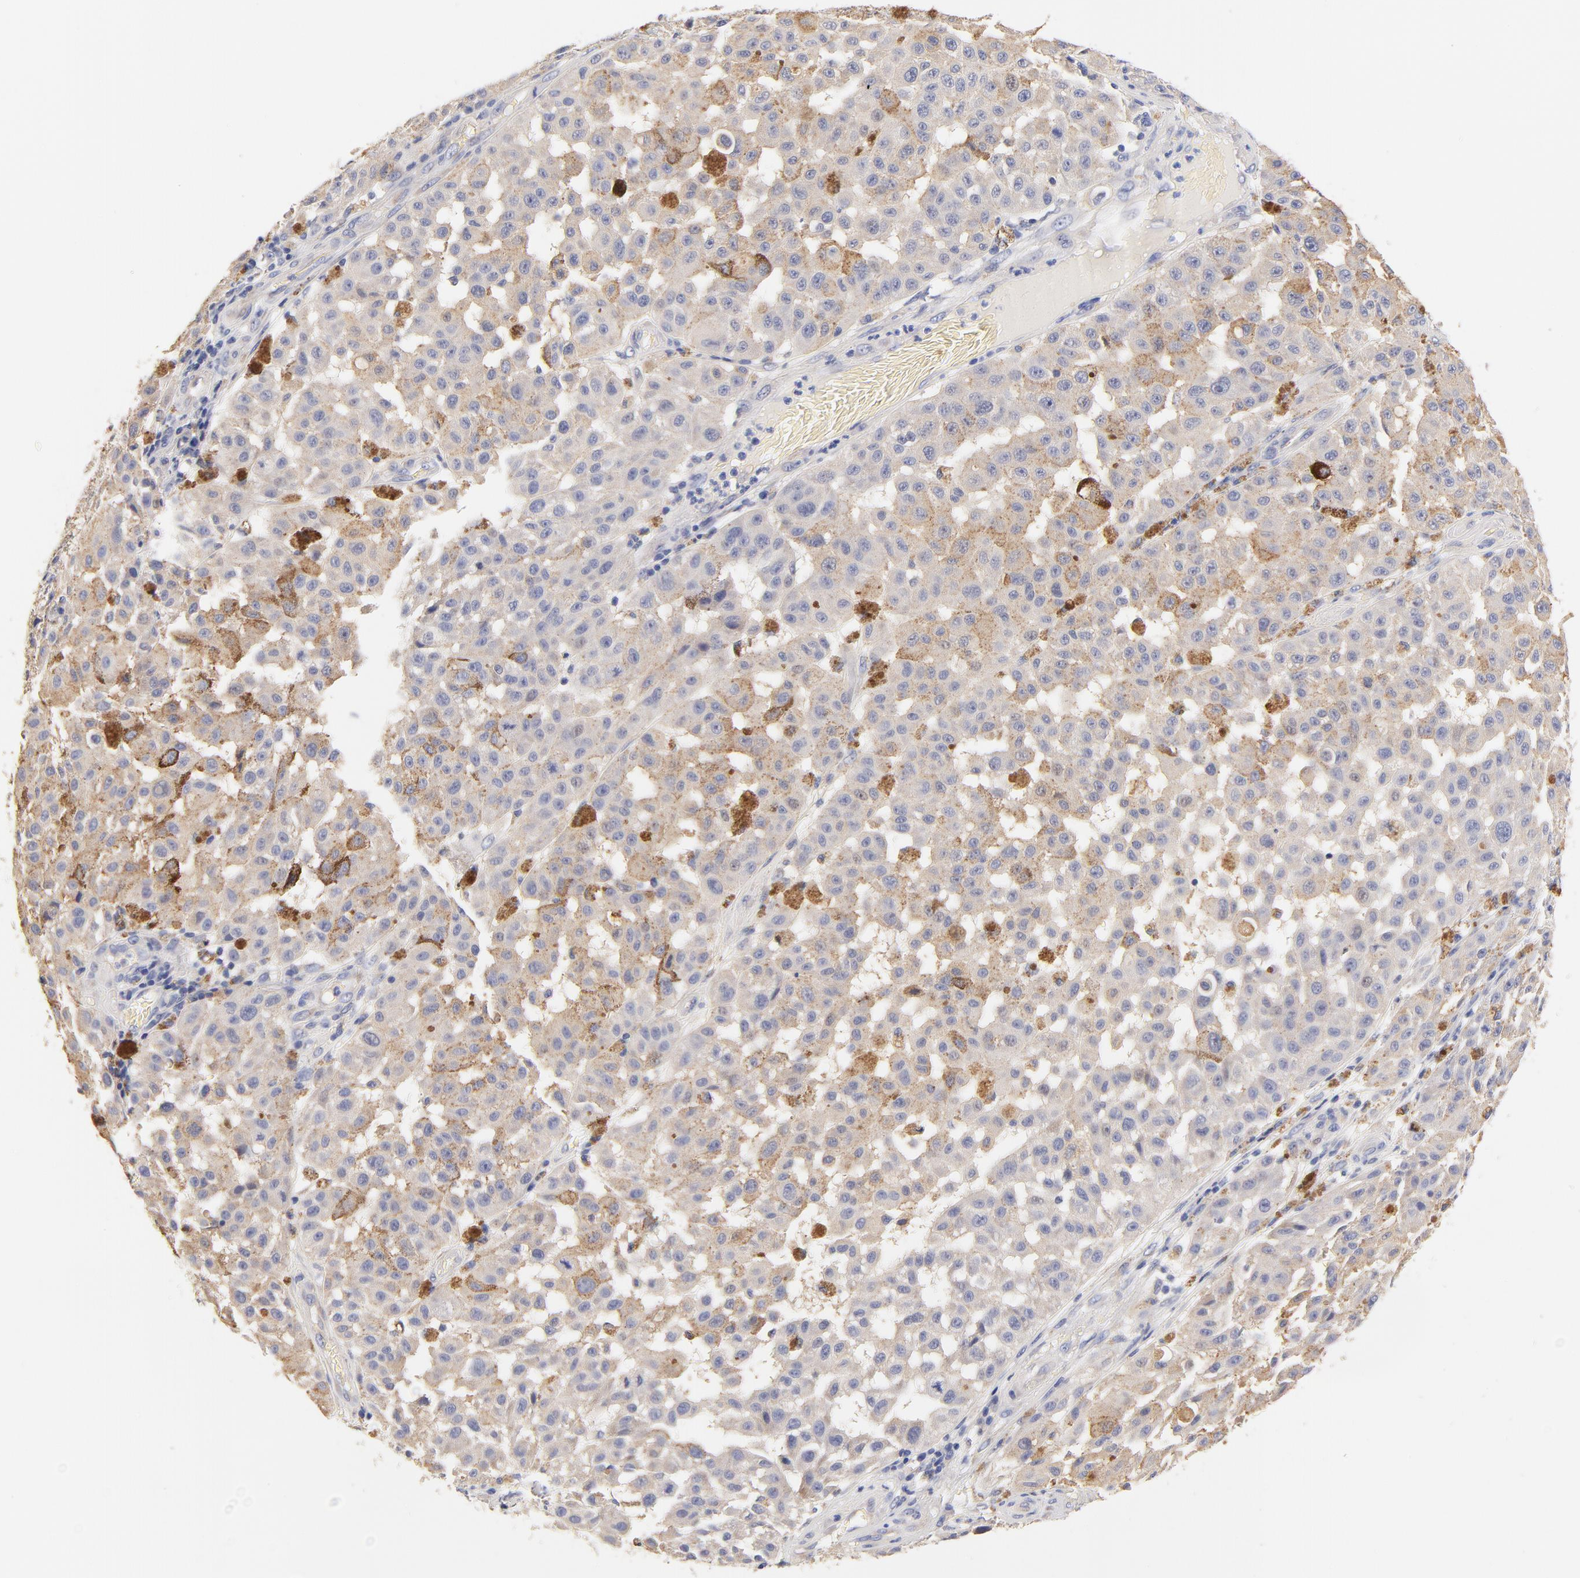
{"staining": {"intensity": "weak", "quantity": ">75%", "location": "cytoplasmic/membranous"}, "tissue": "melanoma", "cell_type": "Tumor cells", "image_type": "cancer", "snomed": [{"axis": "morphology", "description": "Malignant melanoma, NOS"}, {"axis": "topography", "description": "Skin"}], "caption": "Immunohistochemical staining of human melanoma exhibits weak cytoplasmic/membranous protein positivity in about >75% of tumor cells. The staining is performed using DAB brown chromogen to label protein expression. The nuclei are counter-stained blue using hematoxylin.", "gene": "HS3ST1", "patient": {"sex": "female", "age": 64}}